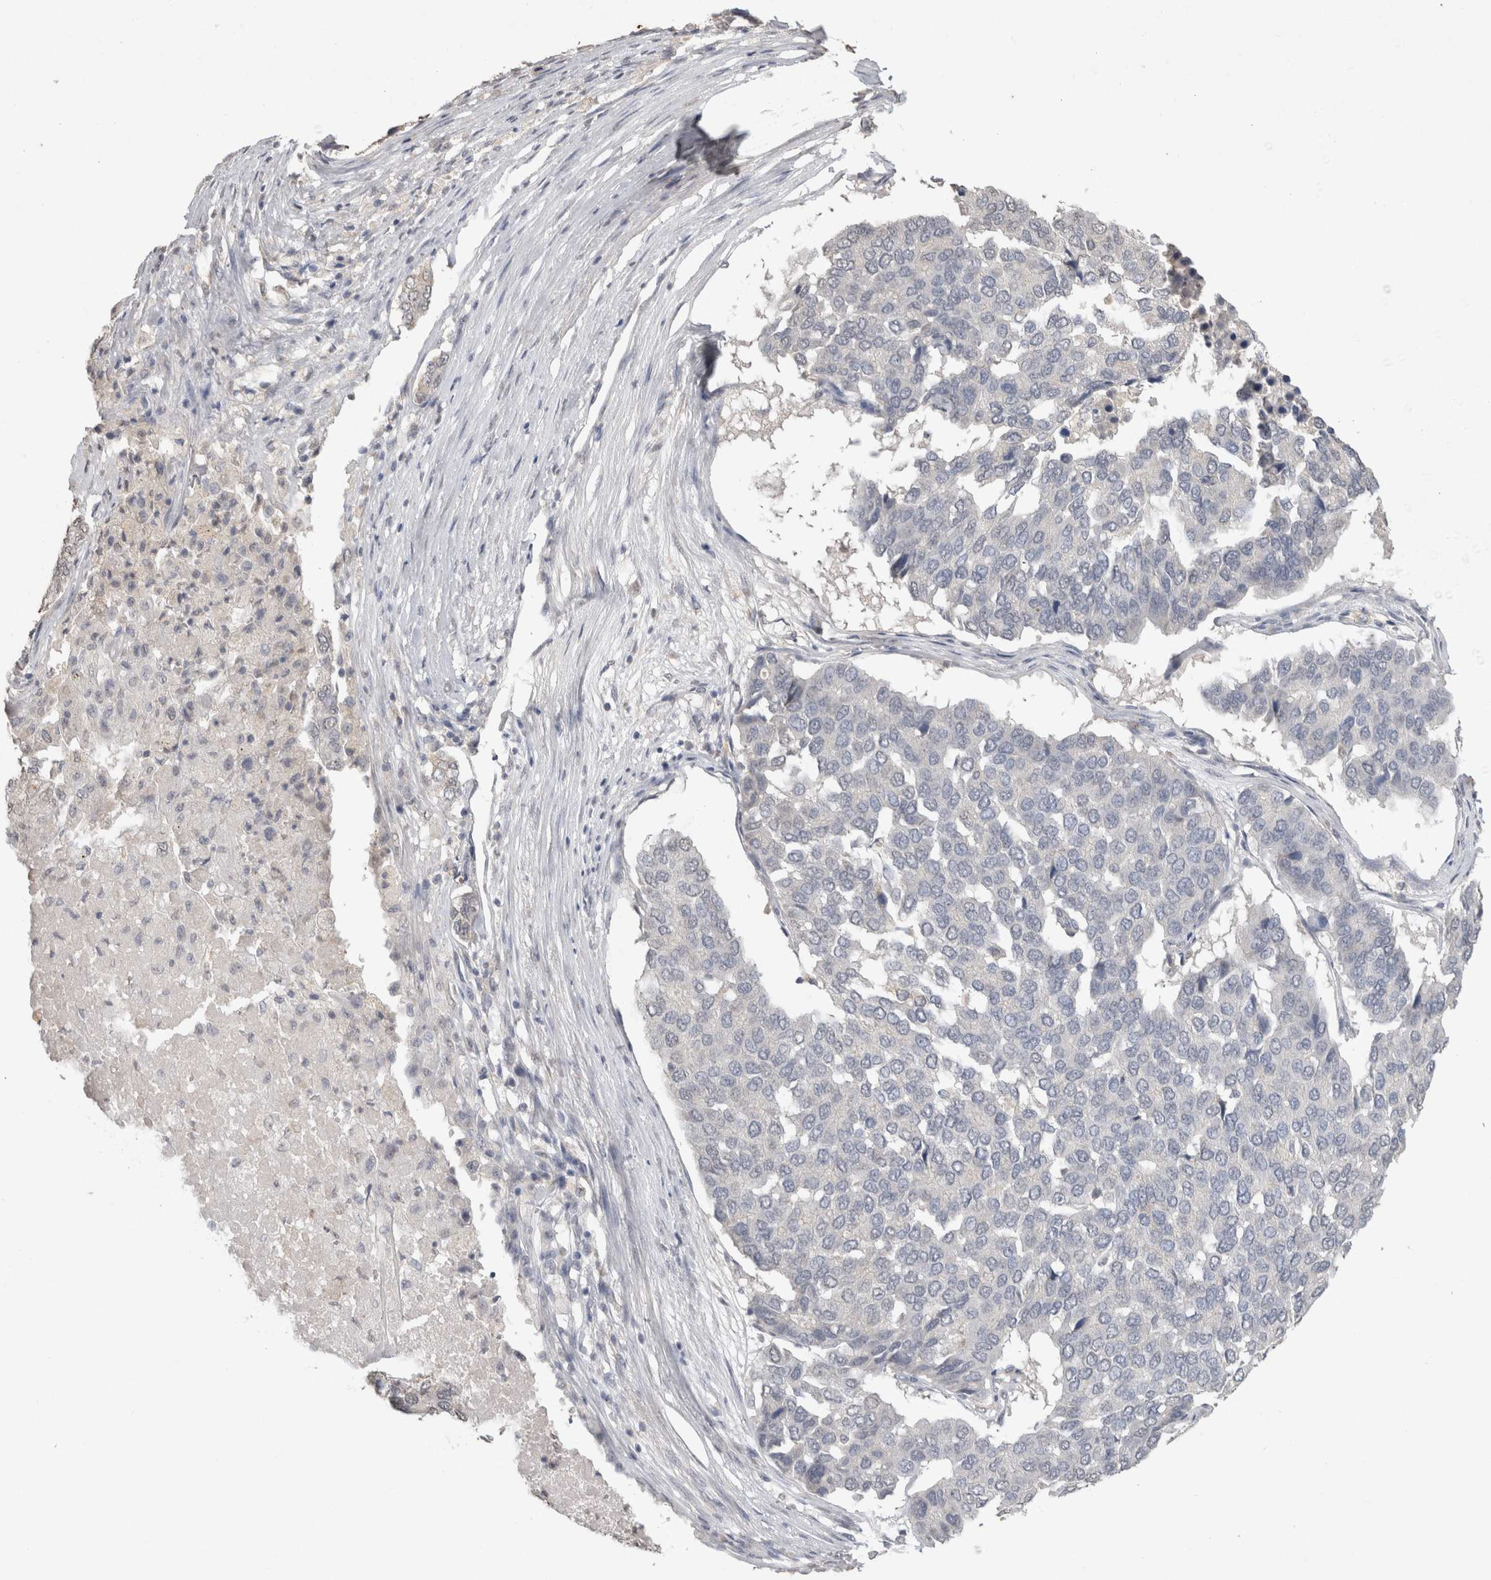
{"staining": {"intensity": "negative", "quantity": "none", "location": "none"}, "tissue": "pancreatic cancer", "cell_type": "Tumor cells", "image_type": "cancer", "snomed": [{"axis": "morphology", "description": "Adenocarcinoma, NOS"}, {"axis": "topography", "description": "Pancreas"}], "caption": "Immunohistochemistry image of human pancreatic adenocarcinoma stained for a protein (brown), which exhibits no staining in tumor cells.", "gene": "NAALADL2", "patient": {"sex": "male", "age": 50}}